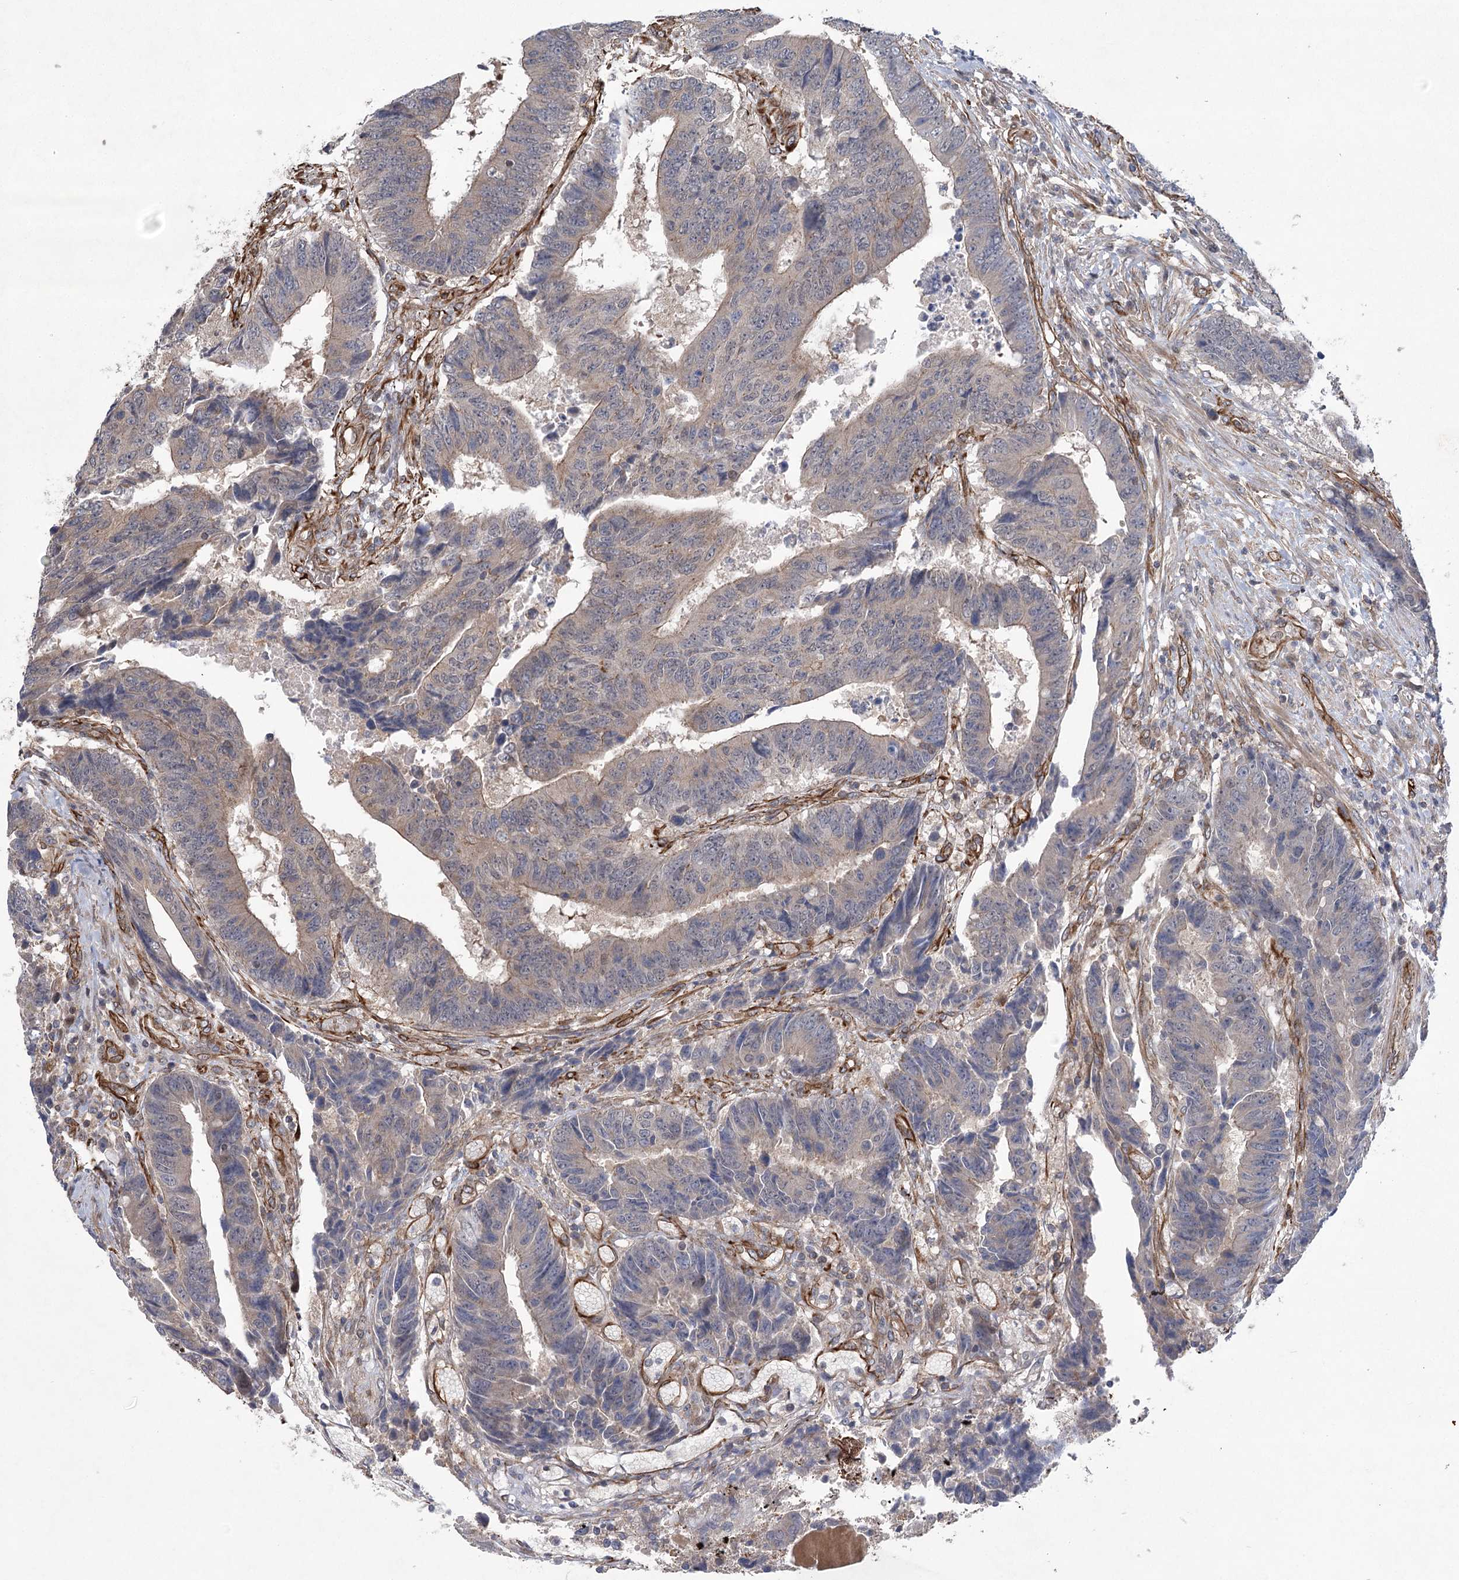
{"staining": {"intensity": "weak", "quantity": "<25%", "location": "cytoplasmic/membranous"}, "tissue": "colorectal cancer", "cell_type": "Tumor cells", "image_type": "cancer", "snomed": [{"axis": "morphology", "description": "Adenocarcinoma, NOS"}, {"axis": "topography", "description": "Rectum"}], "caption": "IHC photomicrograph of human colorectal adenocarcinoma stained for a protein (brown), which demonstrates no positivity in tumor cells.", "gene": "RWDD4", "patient": {"sex": "male", "age": 84}}